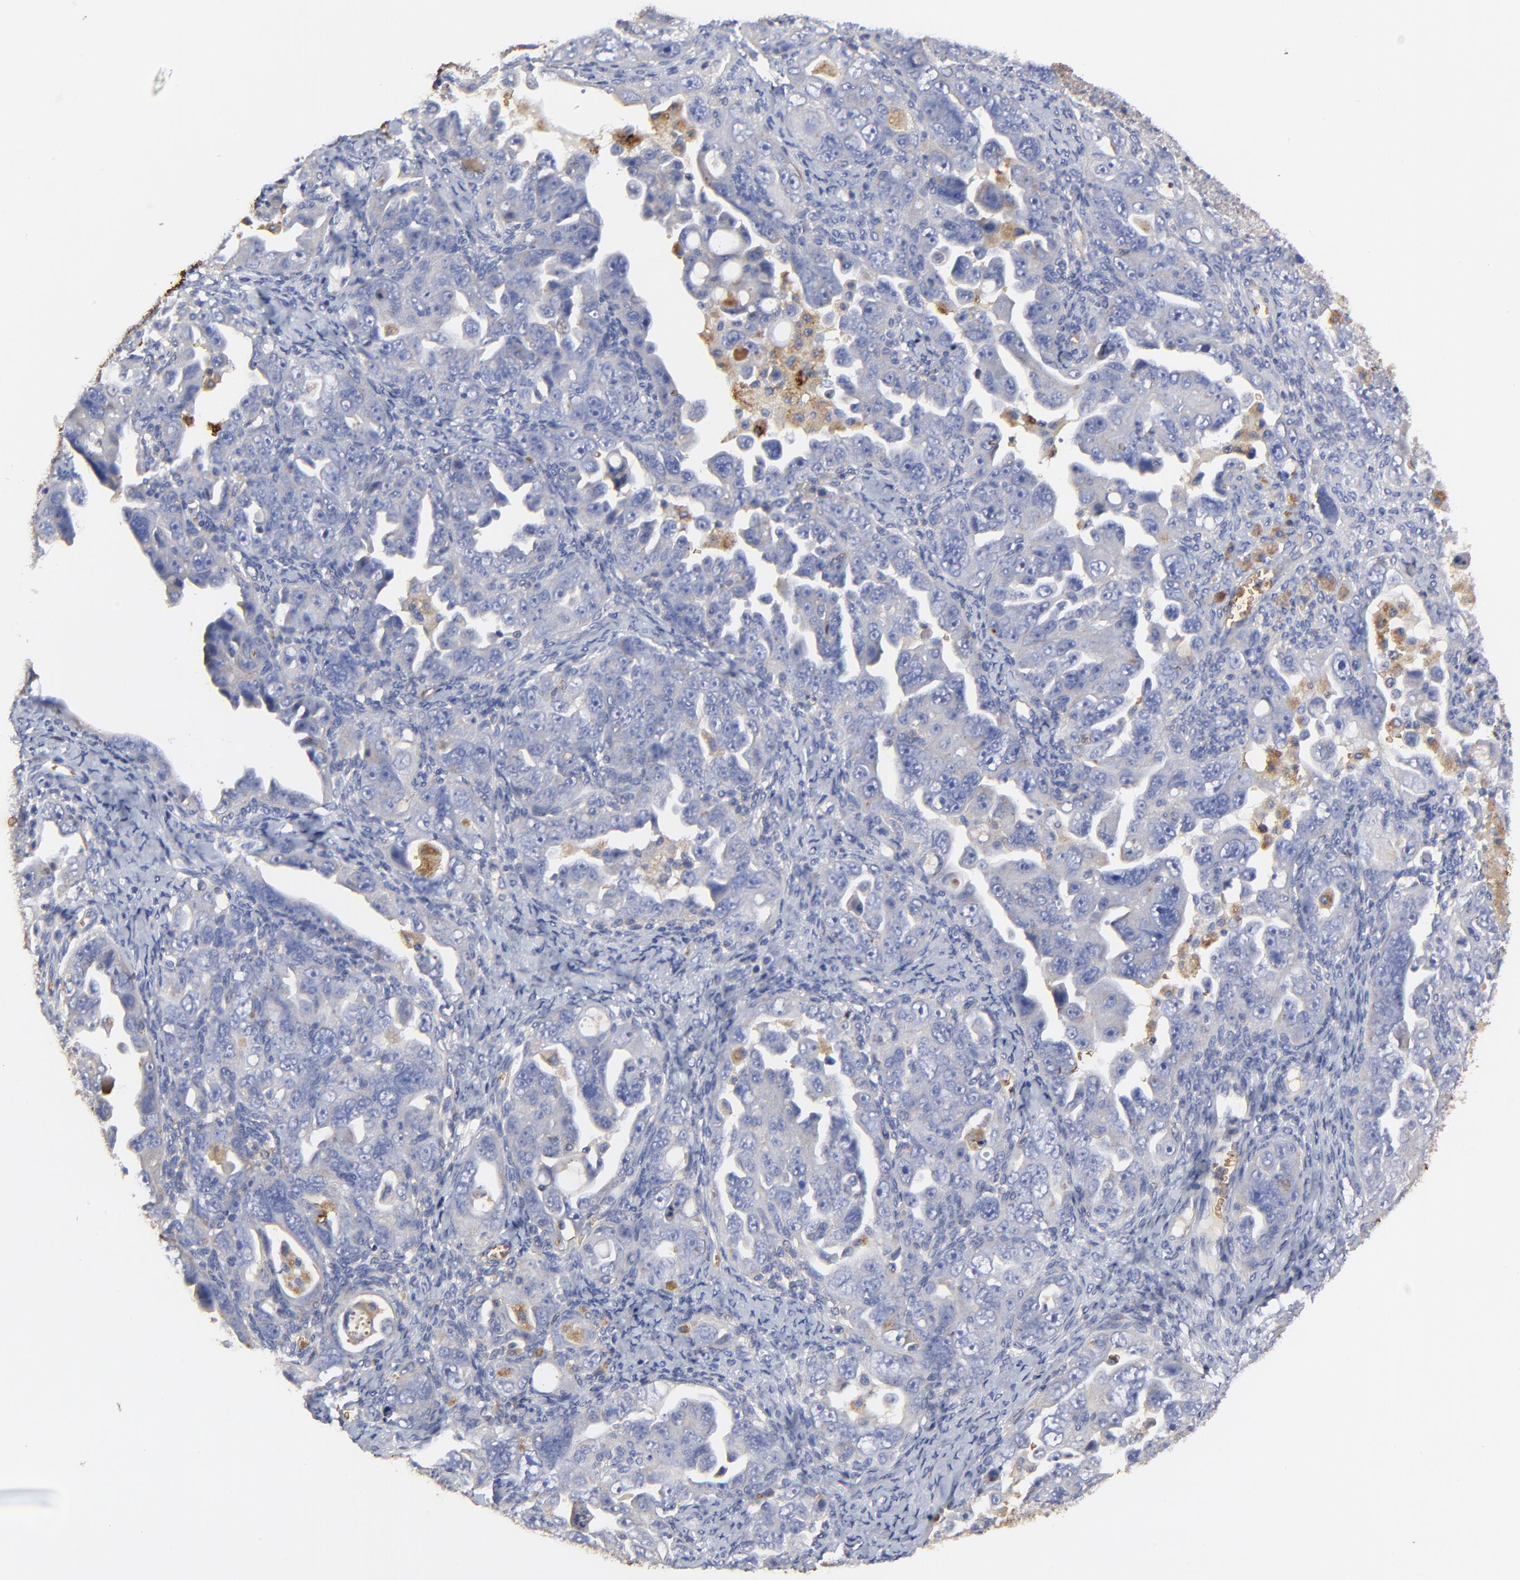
{"staining": {"intensity": "negative", "quantity": "none", "location": "none"}, "tissue": "ovarian cancer", "cell_type": "Tumor cells", "image_type": "cancer", "snomed": [{"axis": "morphology", "description": "Cystadenocarcinoma, serous, NOS"}, {"axis": "topography", "description": "Ovary"}], "caption": "Ovarian cancer (serous cystadenocarcinoma) was stained to show a protein in brown. There is no significant staining in tumor cells. The staining was performed using DAB (3,3'-diaminobenzidine) to visualize the protein expression in brown, while the nuclei were stained in blue with hematoxylin (Magnification: 20x).", "gene": "PAG1", "patient": {"sex": "female", "age": 66}}